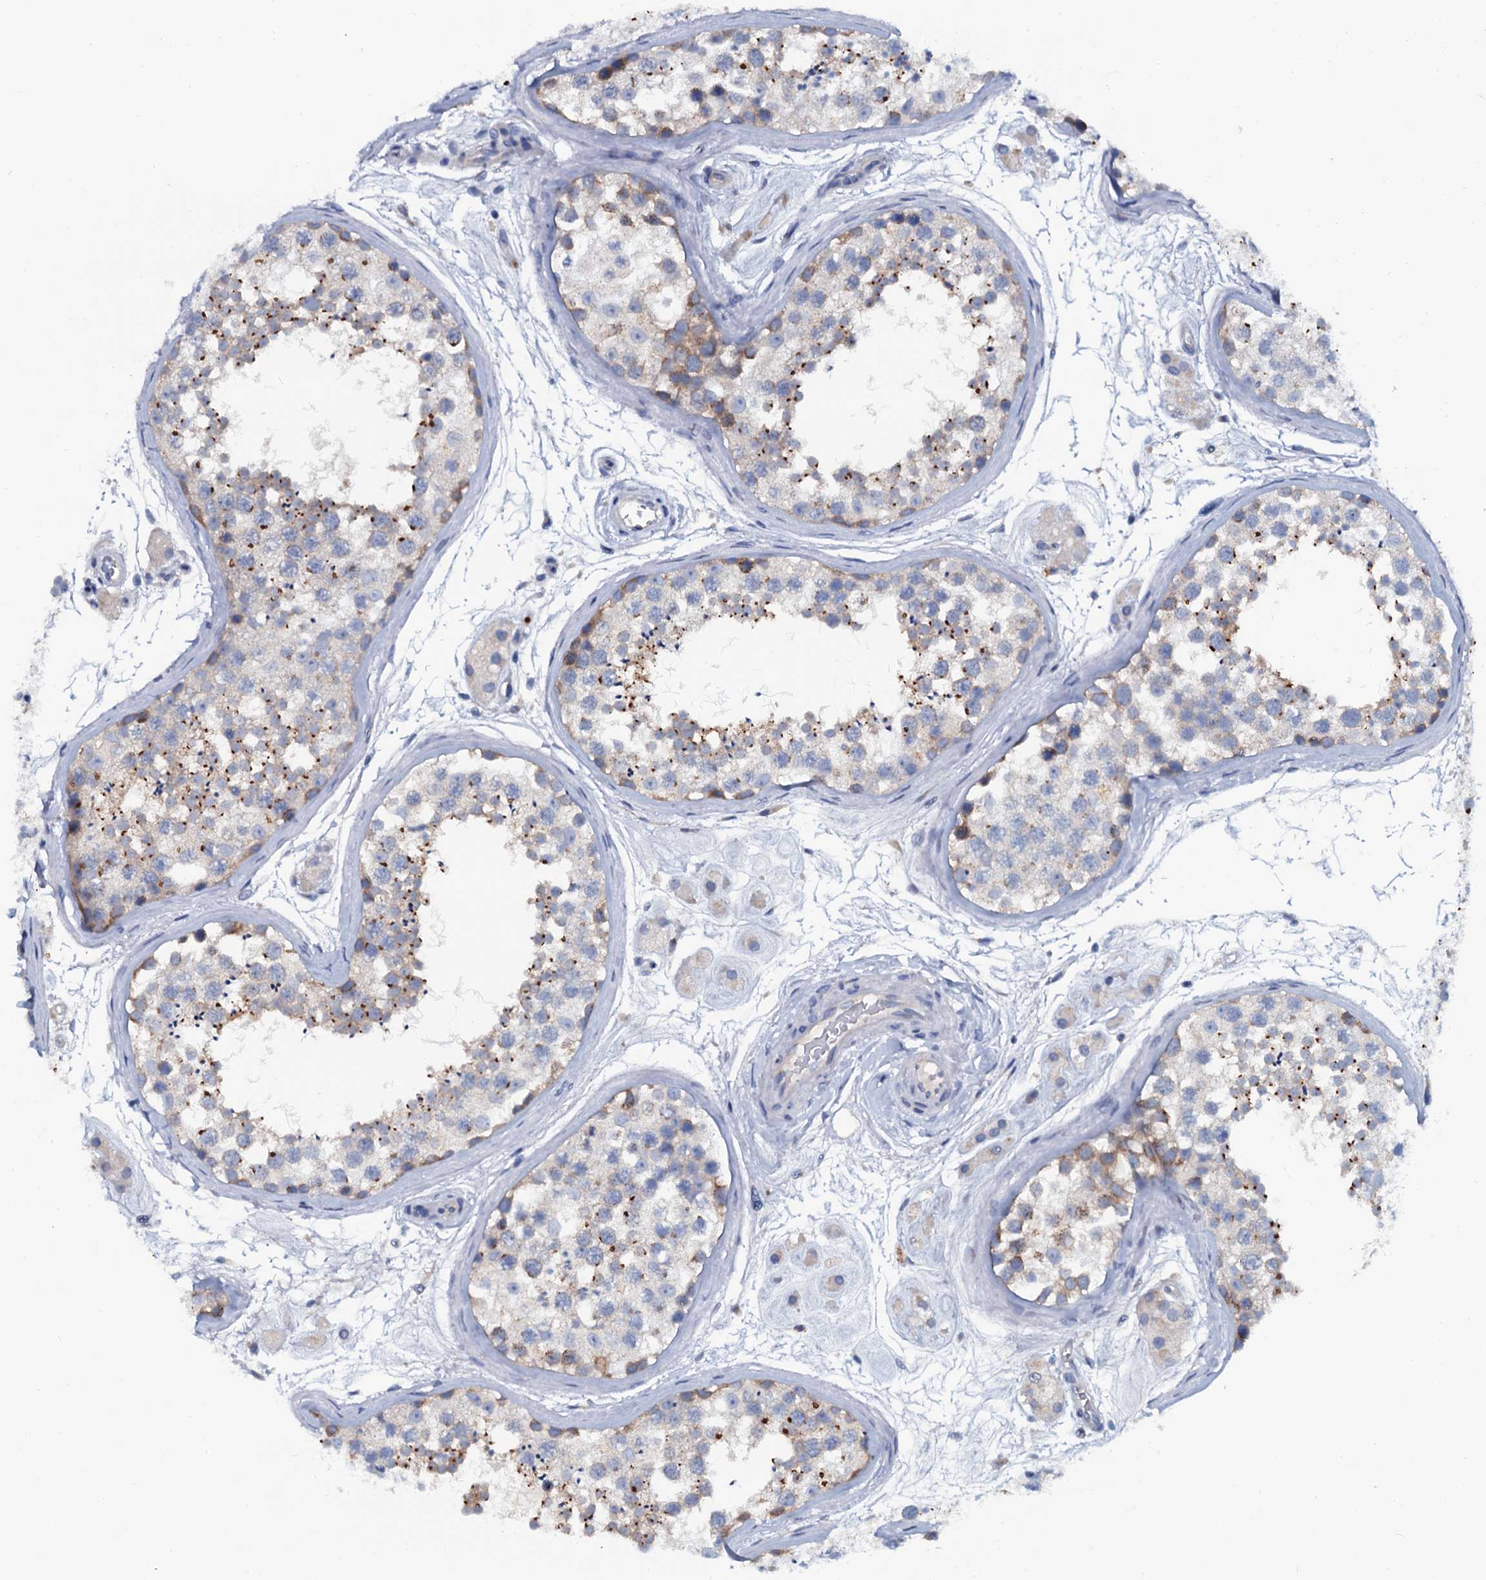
{"staining": {"intensity": "strong", "quantity": "25%-75%", "location": "cytoplasmic/membranous"}, "tissue": "testis", "cell_type": "Cells in seminiferous ducts", "image_type": "normal", "snomed": [{"axis": "morphology", "description": "Normal tissue, NOS"}, {"axis": "topography", "description": "Testis"}], "caption": "Protein analysis of normal testis demonstrates strong cytoplasmic/membranous expression in approximately 25%-75% of cells in seminiferous ducts.", "gene": "OTOL1", "patient": {"sex": "male", "age": 56}}